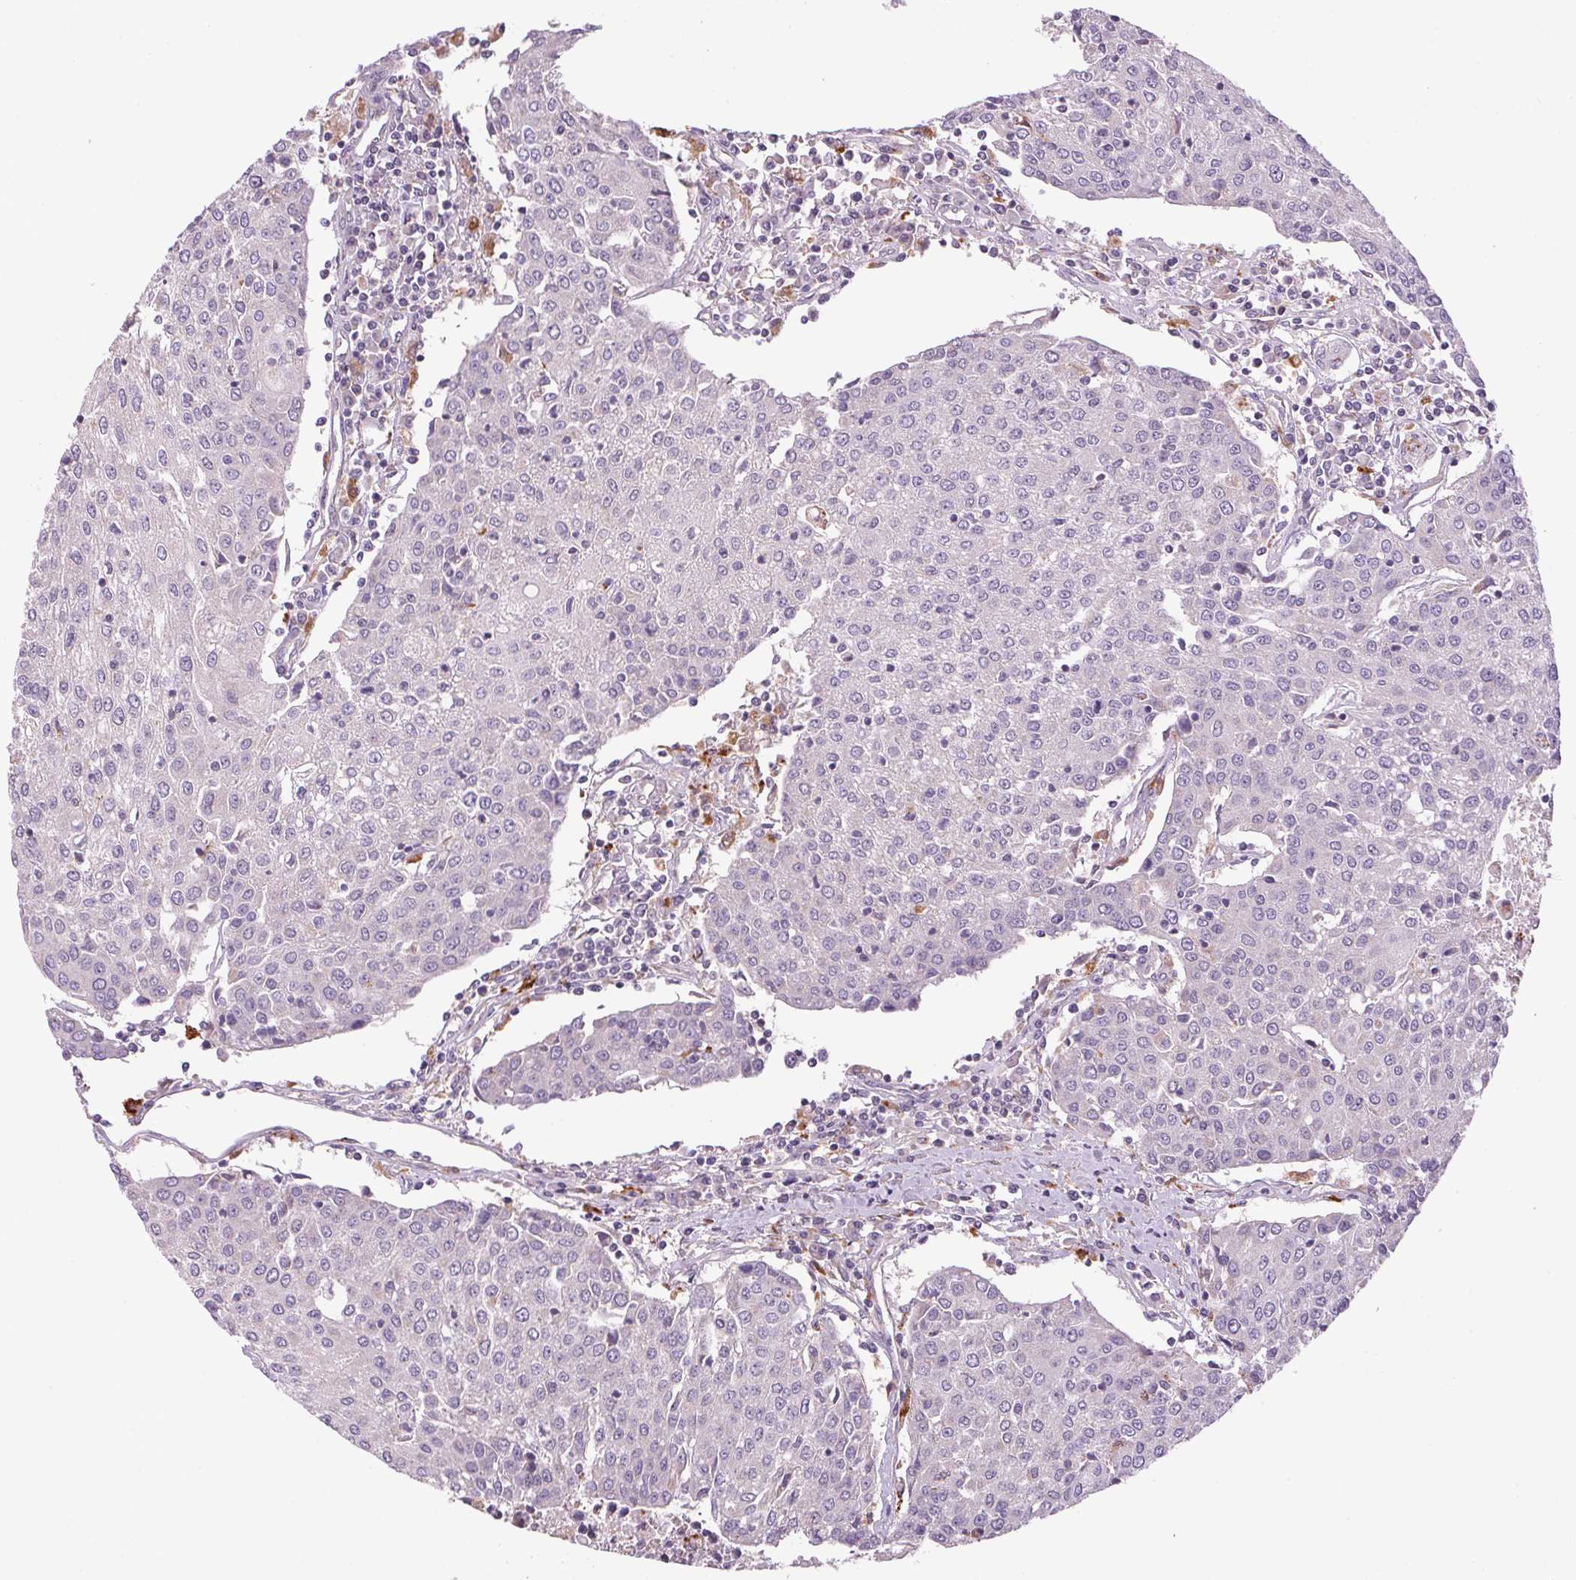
{"staining": {"intensity": "negative", "quantity": "none", "location": "none"}, "tissue": "urothelial cancer", "cell_type": "Tumor cells", "image_type": "cancer", "snomed": [{"axis": "morphology", "description": "Urothelial carcinoma, High grade"}, {"axis": "topography", "description": "Urinary bladder"}], "caption": "The micrograph demonstrates no significant positivity in tumor cells of urothelial cancer. Brightfield microscopy of IHC stained with DAB (brown) and hematoxylin (blue), captured at high magnification.", "gene": "ADH5", "patient": {"sex": "female", "age": 85}}